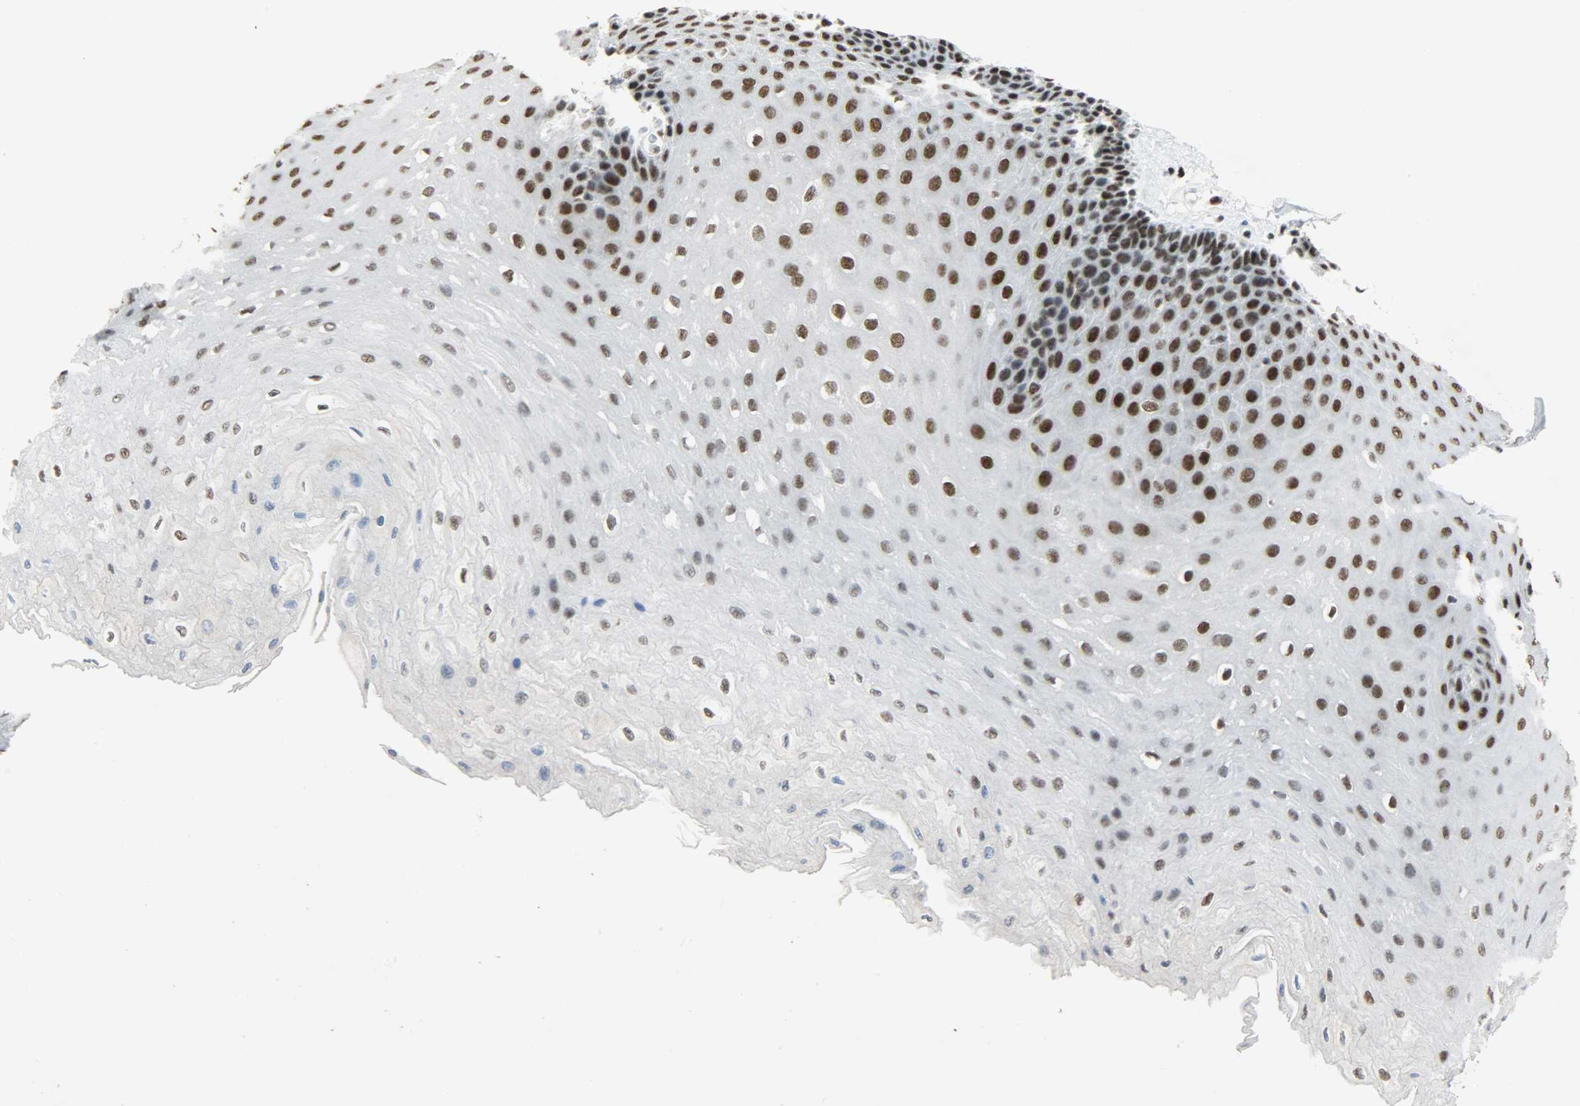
{"staining": {"intensity": "strong", "quantity": ">75%", "location": "nuclear"}, "tissue": "esophagus", "cell_type": "Squamous epithelial cells", "image_type": "normal", "snomed": [{"axis": "morphology", "description": "Normal tissue, NOS"}, {"axis": "topography", "description": "Esophagus"}], "caption": "Brown immunohistochemical staining in normal esophagus demonstrates strong nuclear staining in approximately >75% of squamous epithelial cells. (IHC, brightfield microscopy, high magnification).", "gene": "SSB", "patient": {"sex": "female", "age": 72}}